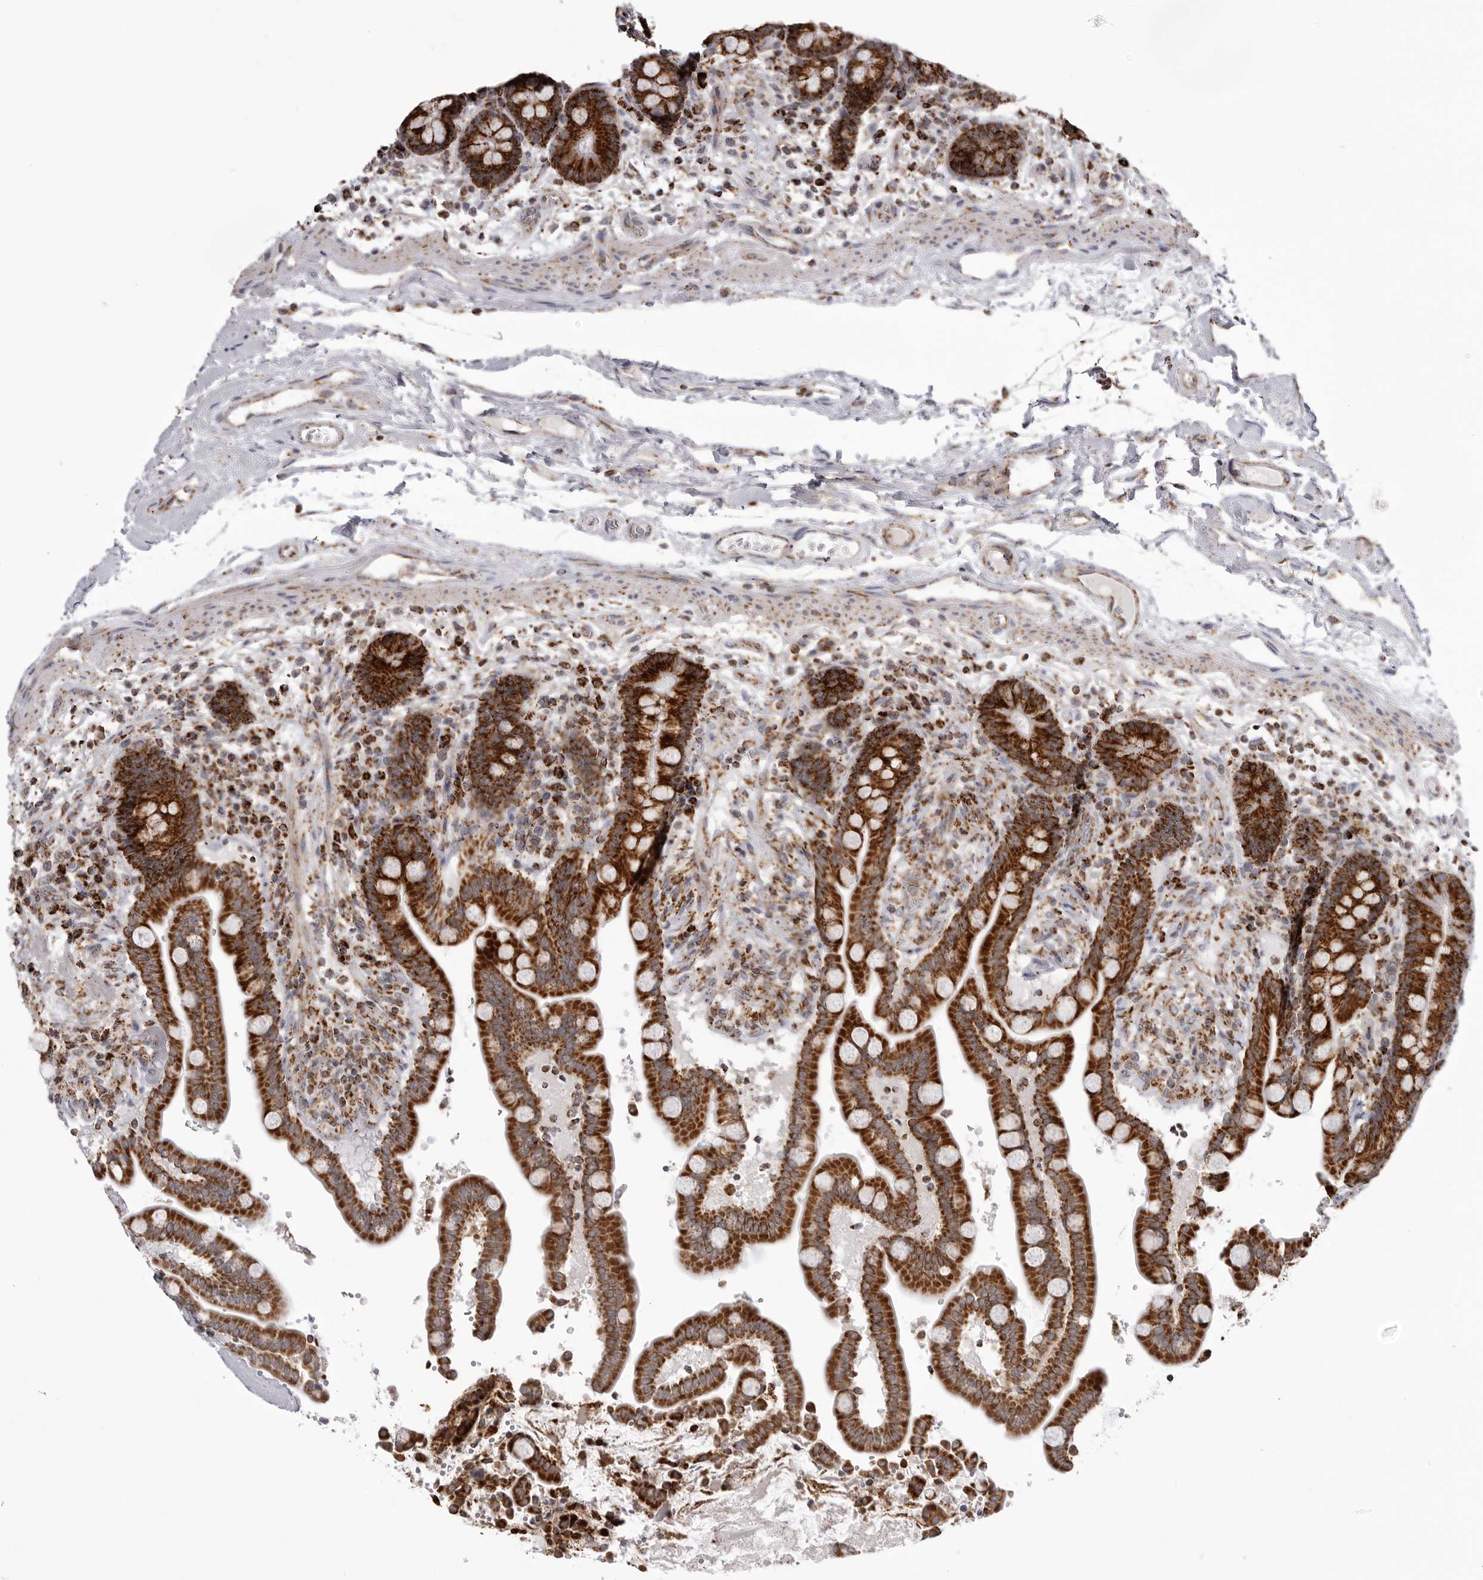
{"staining": {"intensity": "weak", "quantity": ">75%", "location": "cytoplasmic/membranous"}, "tissue": "colon", "cell_type": "Endothelial cells", "image_type": "normal", "snomed": [{"axis": "morphology", "description": "Normal tissue, NOS"}, {"axis": "topography", "description": "Colon"}], "caption": "A high-resolution image shows immunohistochemistry (IHC) staining of normal colon, which exhibits weak cytoplasmic/membranous expression in about >75% of endothelial cells.", "gene": "TUFM", "patient": {"sex": "male", "age": 73}}